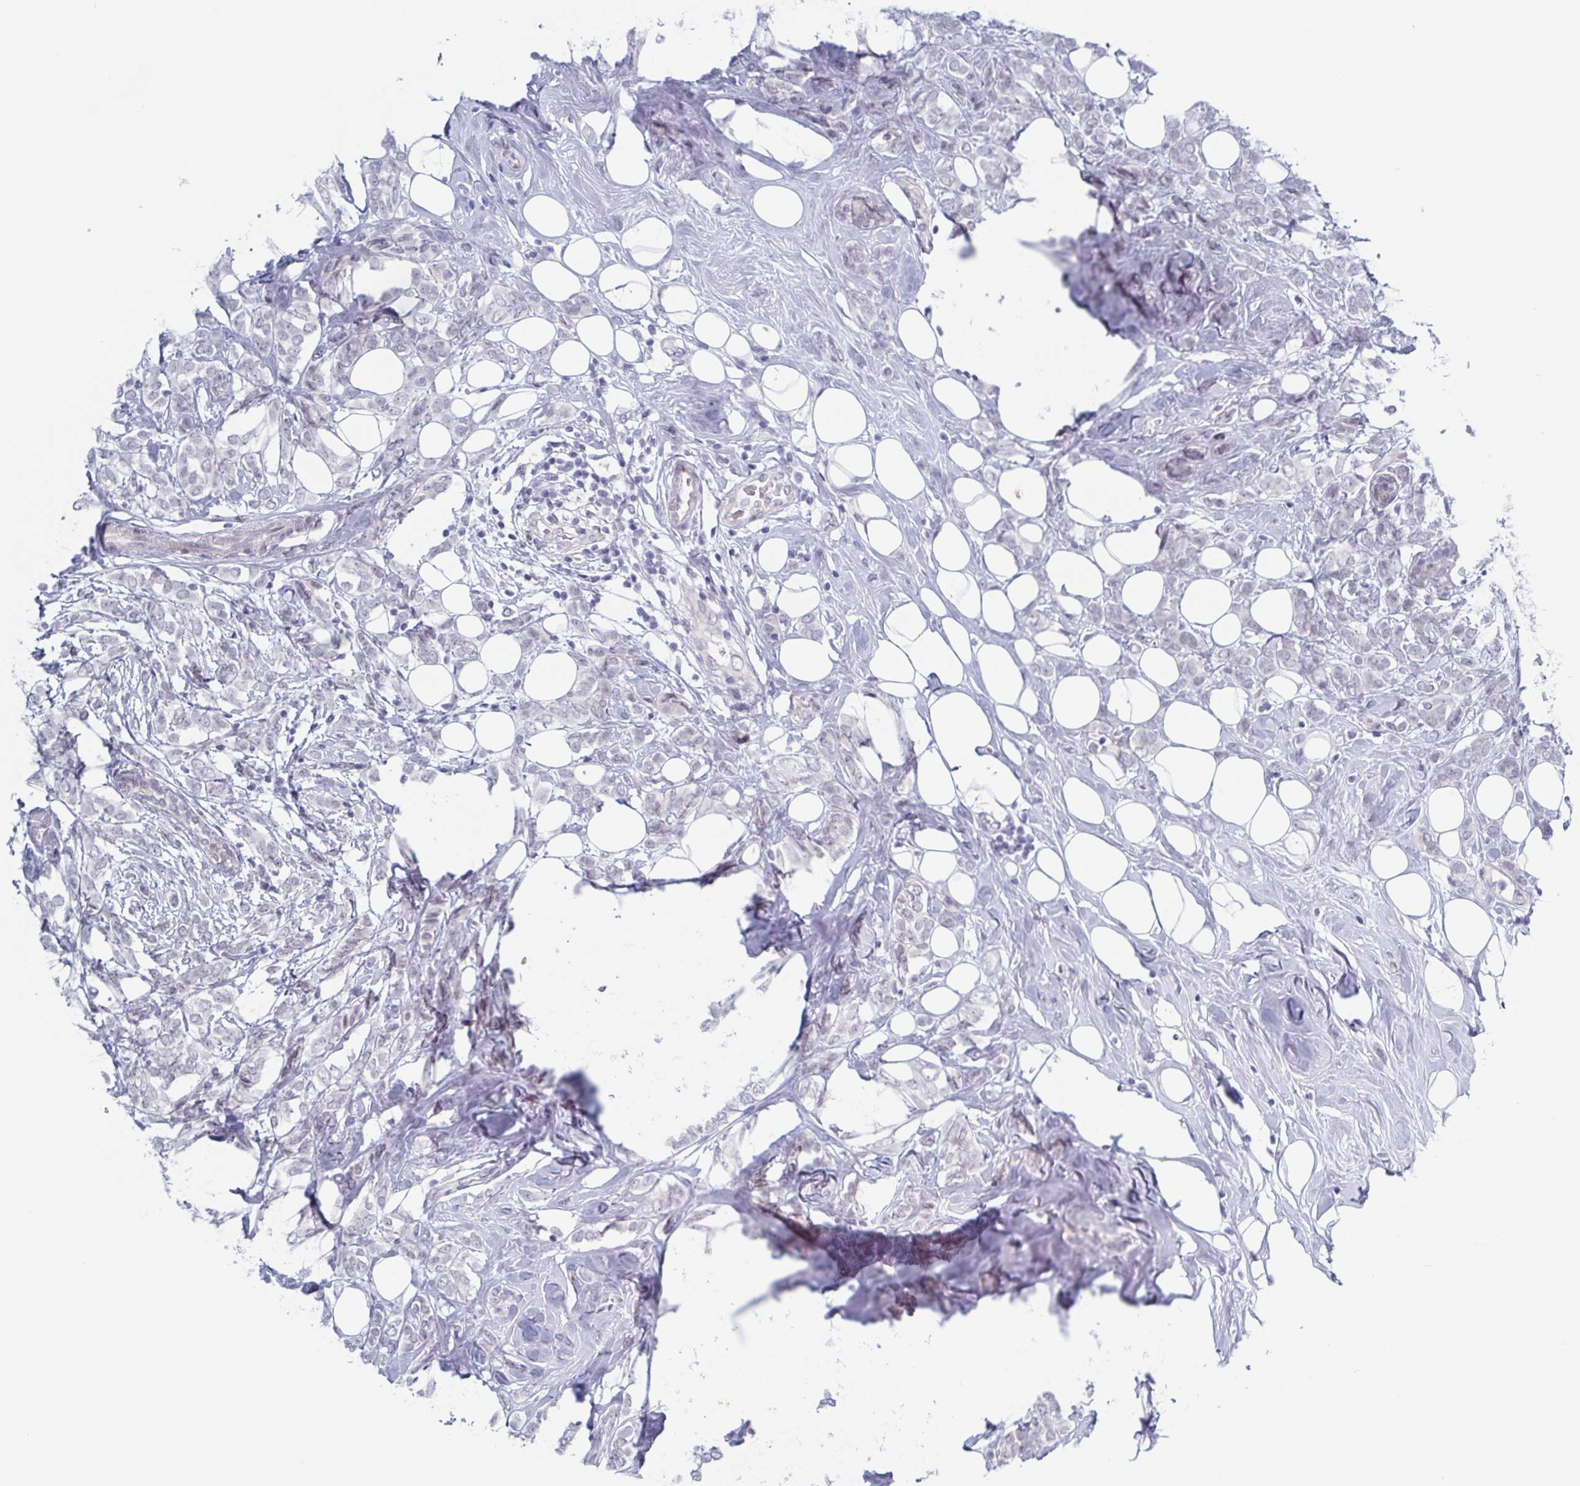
{"staining": {"intensity": "negative", "quantity": "none", "location": "none"}, "tissue": "breast cancer", "cell_type": "Tumor cells", "image_type": "cancer", "snomed": [{"axis": "morphology", "description": "Lobular carcinoma"}, {"axis": "topography", "description": "Breast"}], "caption": "Tumor cells show no significant protein staining in lobular carcinoma (breast).", "gene": "ZFP64", "patient": {"sex": "female", "age": 49}}